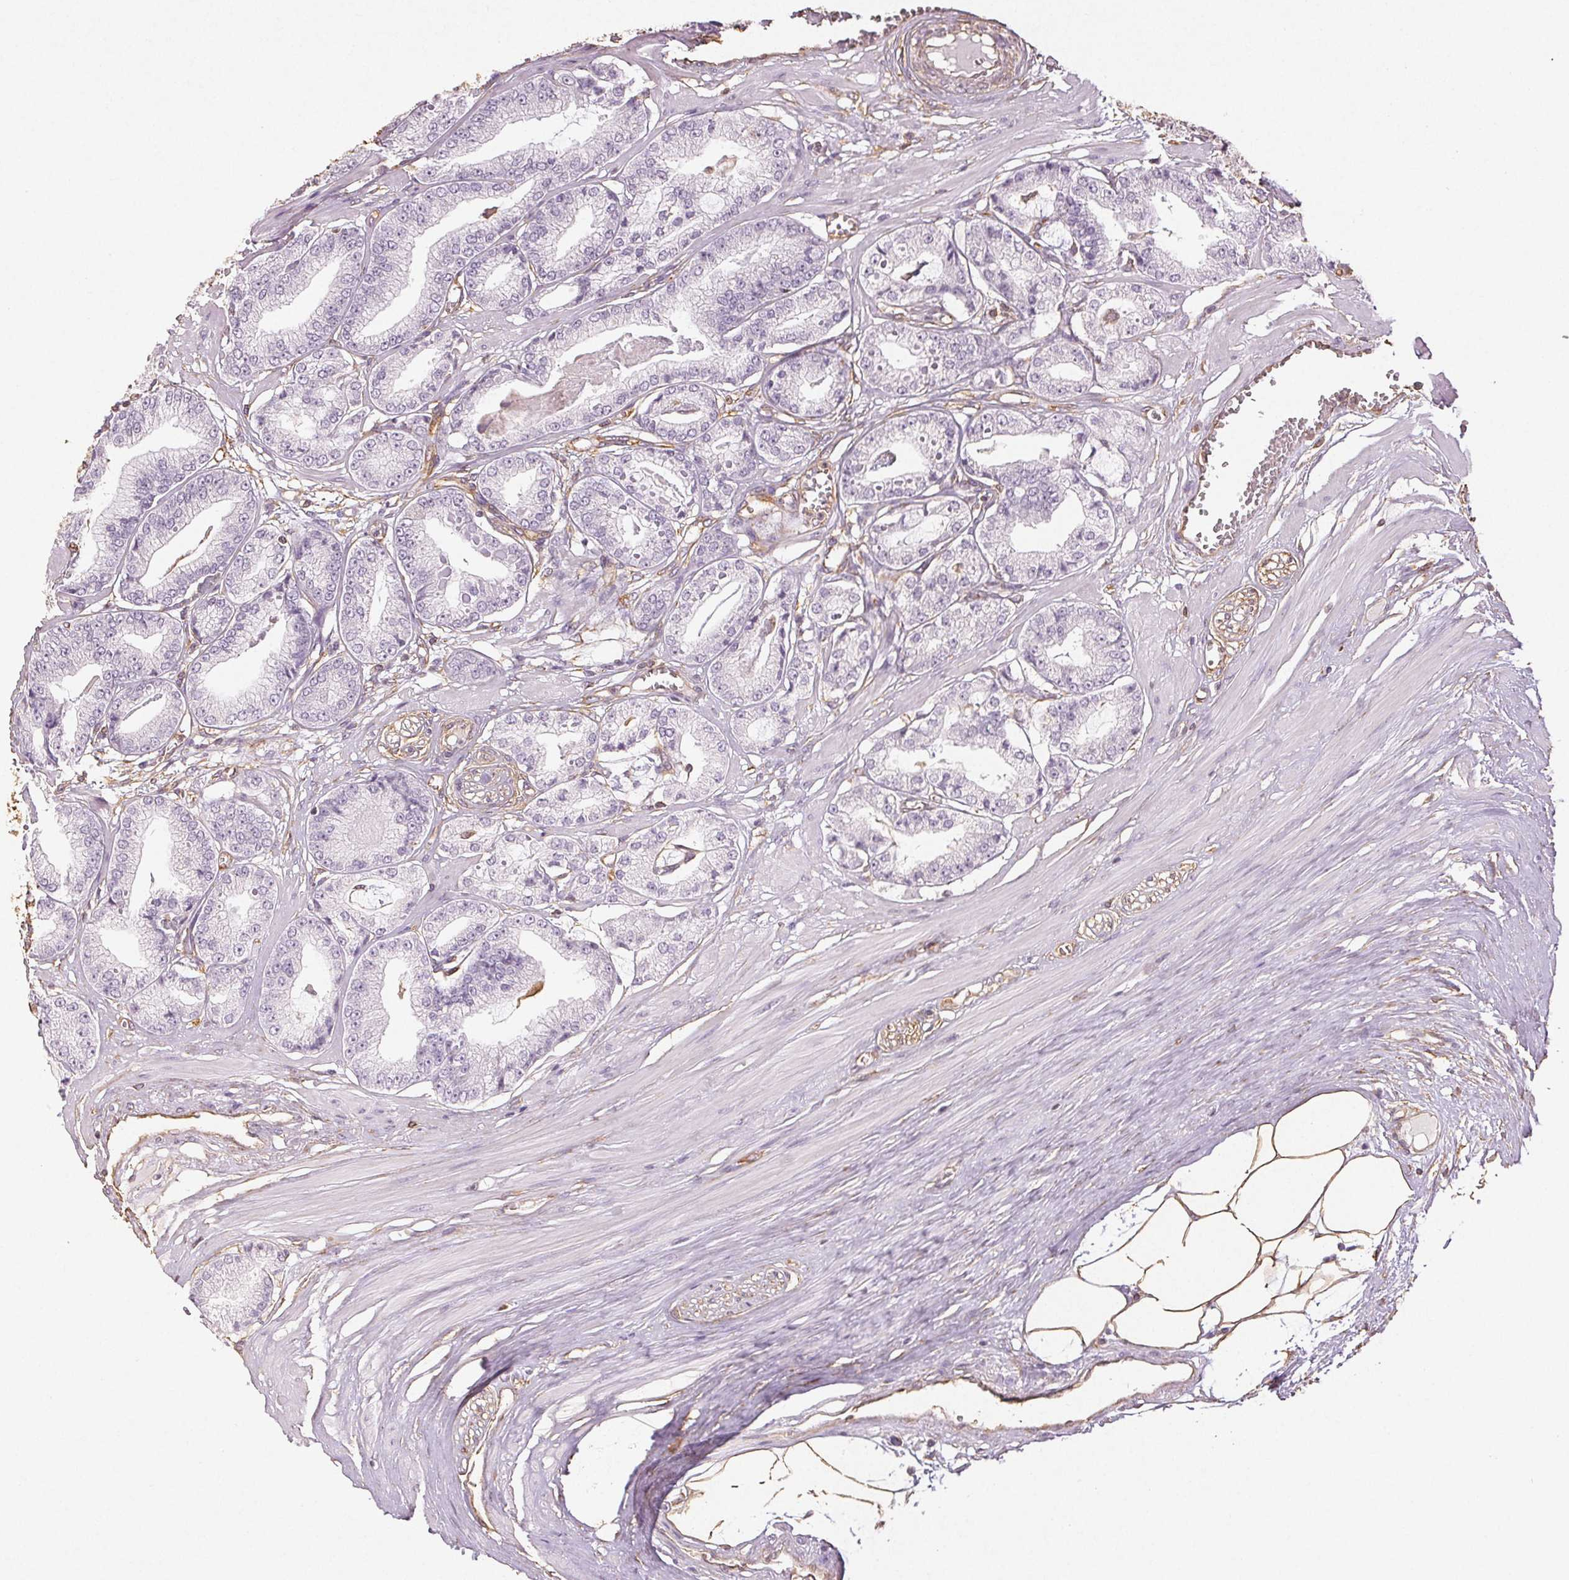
{"staining": {"intensity": "negative", "quantity": "none", "location": "none"}, "tissue": "prostate cancer", "cell_type": "Tumor cells", "image_type": "cancer", "snomed": [{"axis": "morphology", "description": "Adenocarcinoma, High grade"}, {"axis": "topography", "description": "Prostate"}], "caption": "Immunohistochemistry (IHC) of high-grade adenocarcinoma (prostate) exhibits no expression in tumor cells.", "gene": "COL7A1", "patient": {"sex": "male", "age": 71}}